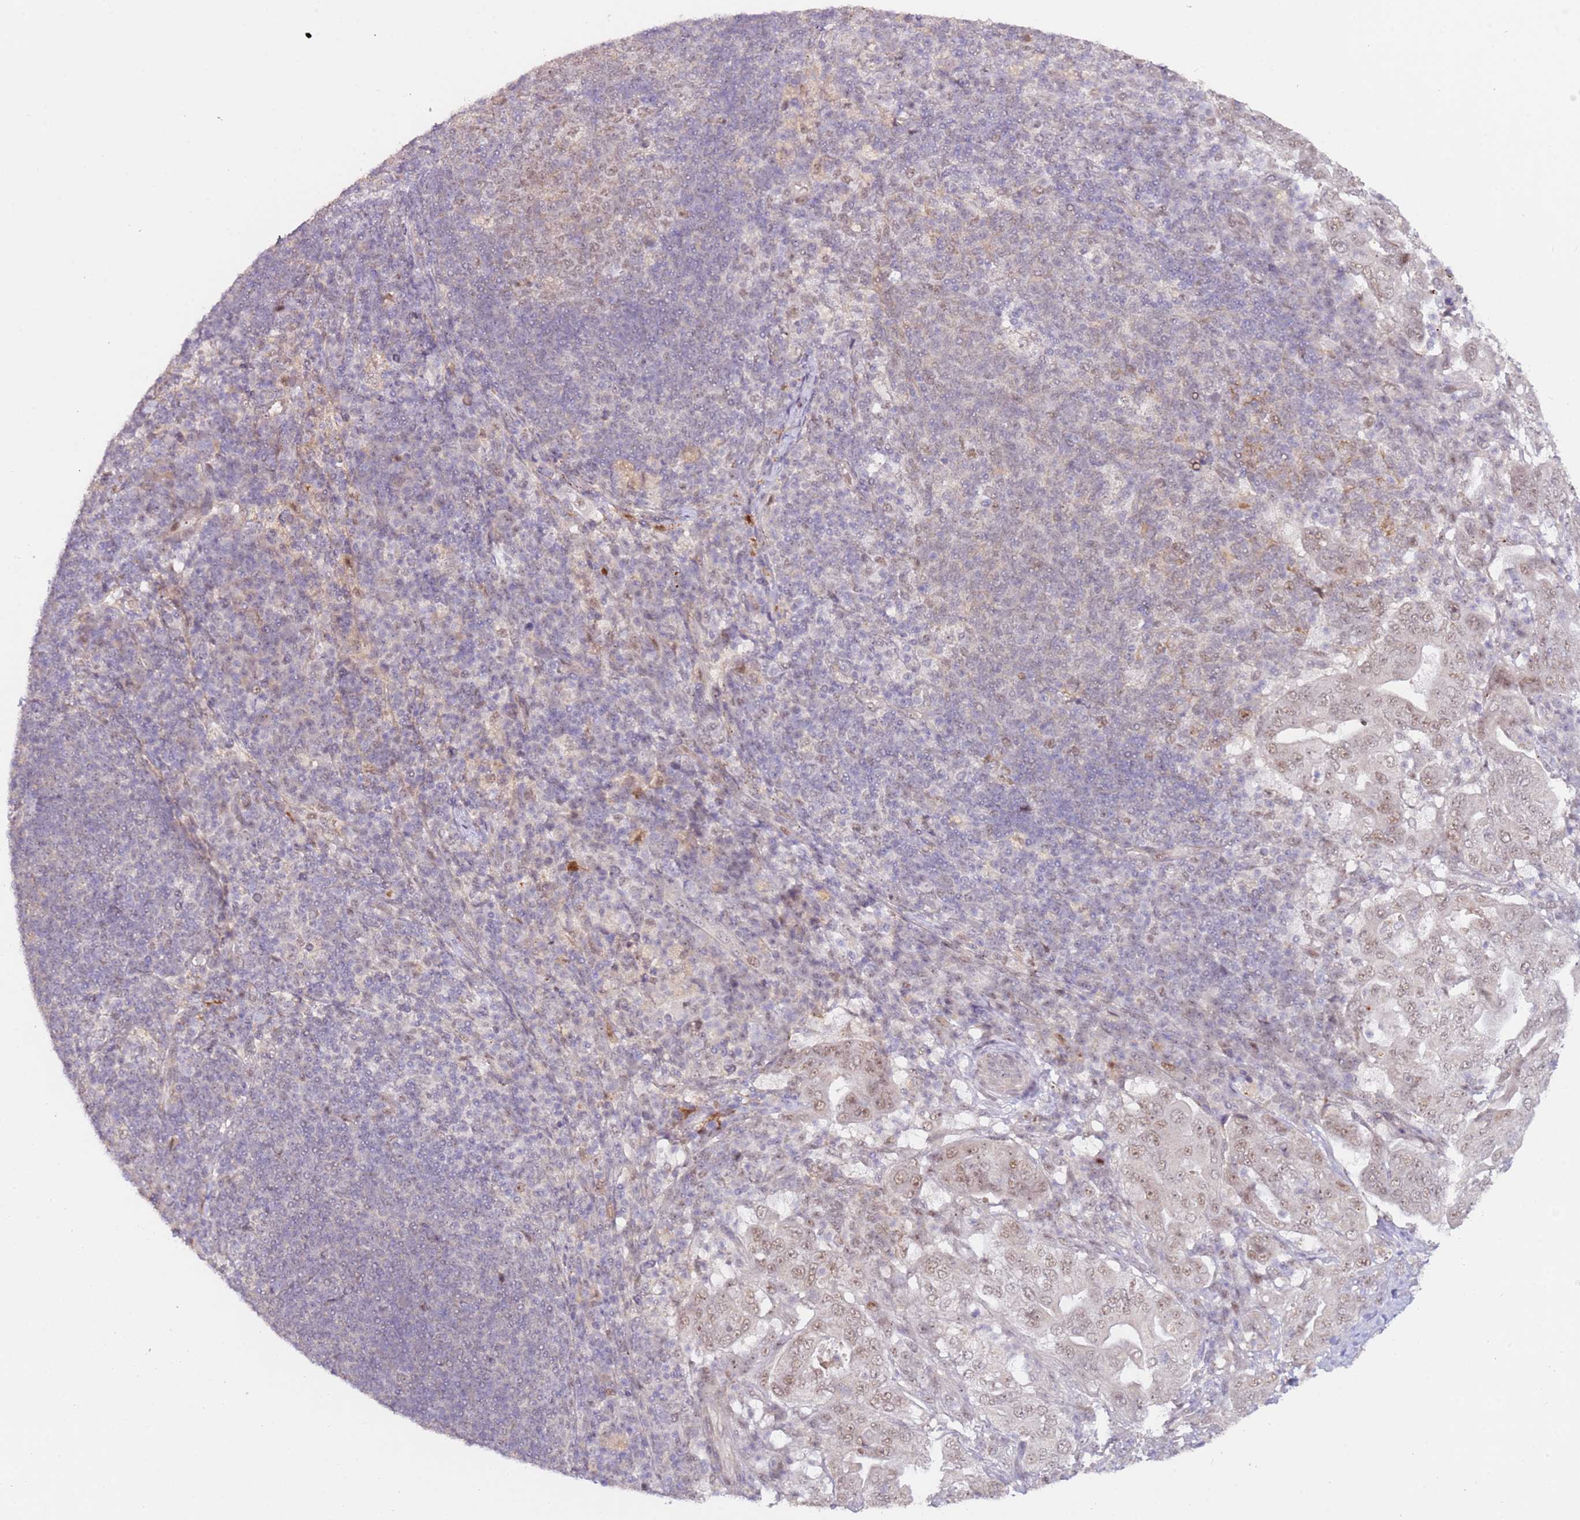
{"staining": {"intensity": "weak", "quantity": ">75%", "location": "nuclear"}, "tissue": "pancreatic cancer", "cell_type": "Tumor cells", "image_type": "cancer", "snomed": [{"axis": "morphology", "description": "Normal tissue, NOS"}, {"axis": "morphology", "description": "Adenocarcinoma, NOS"}, {"axis": "topography", "description": "Lymph node"}, {"axis": "topography", "description": "Pancreas"}], "caption": "This is a micrograph of IHC staining of pancreatic cancer (adenocarcinoma), which shows weak positivity in the nuclear of tumor cells.", "gene": "LGALSL", "patient": {"sex": "female", "age": 67}}